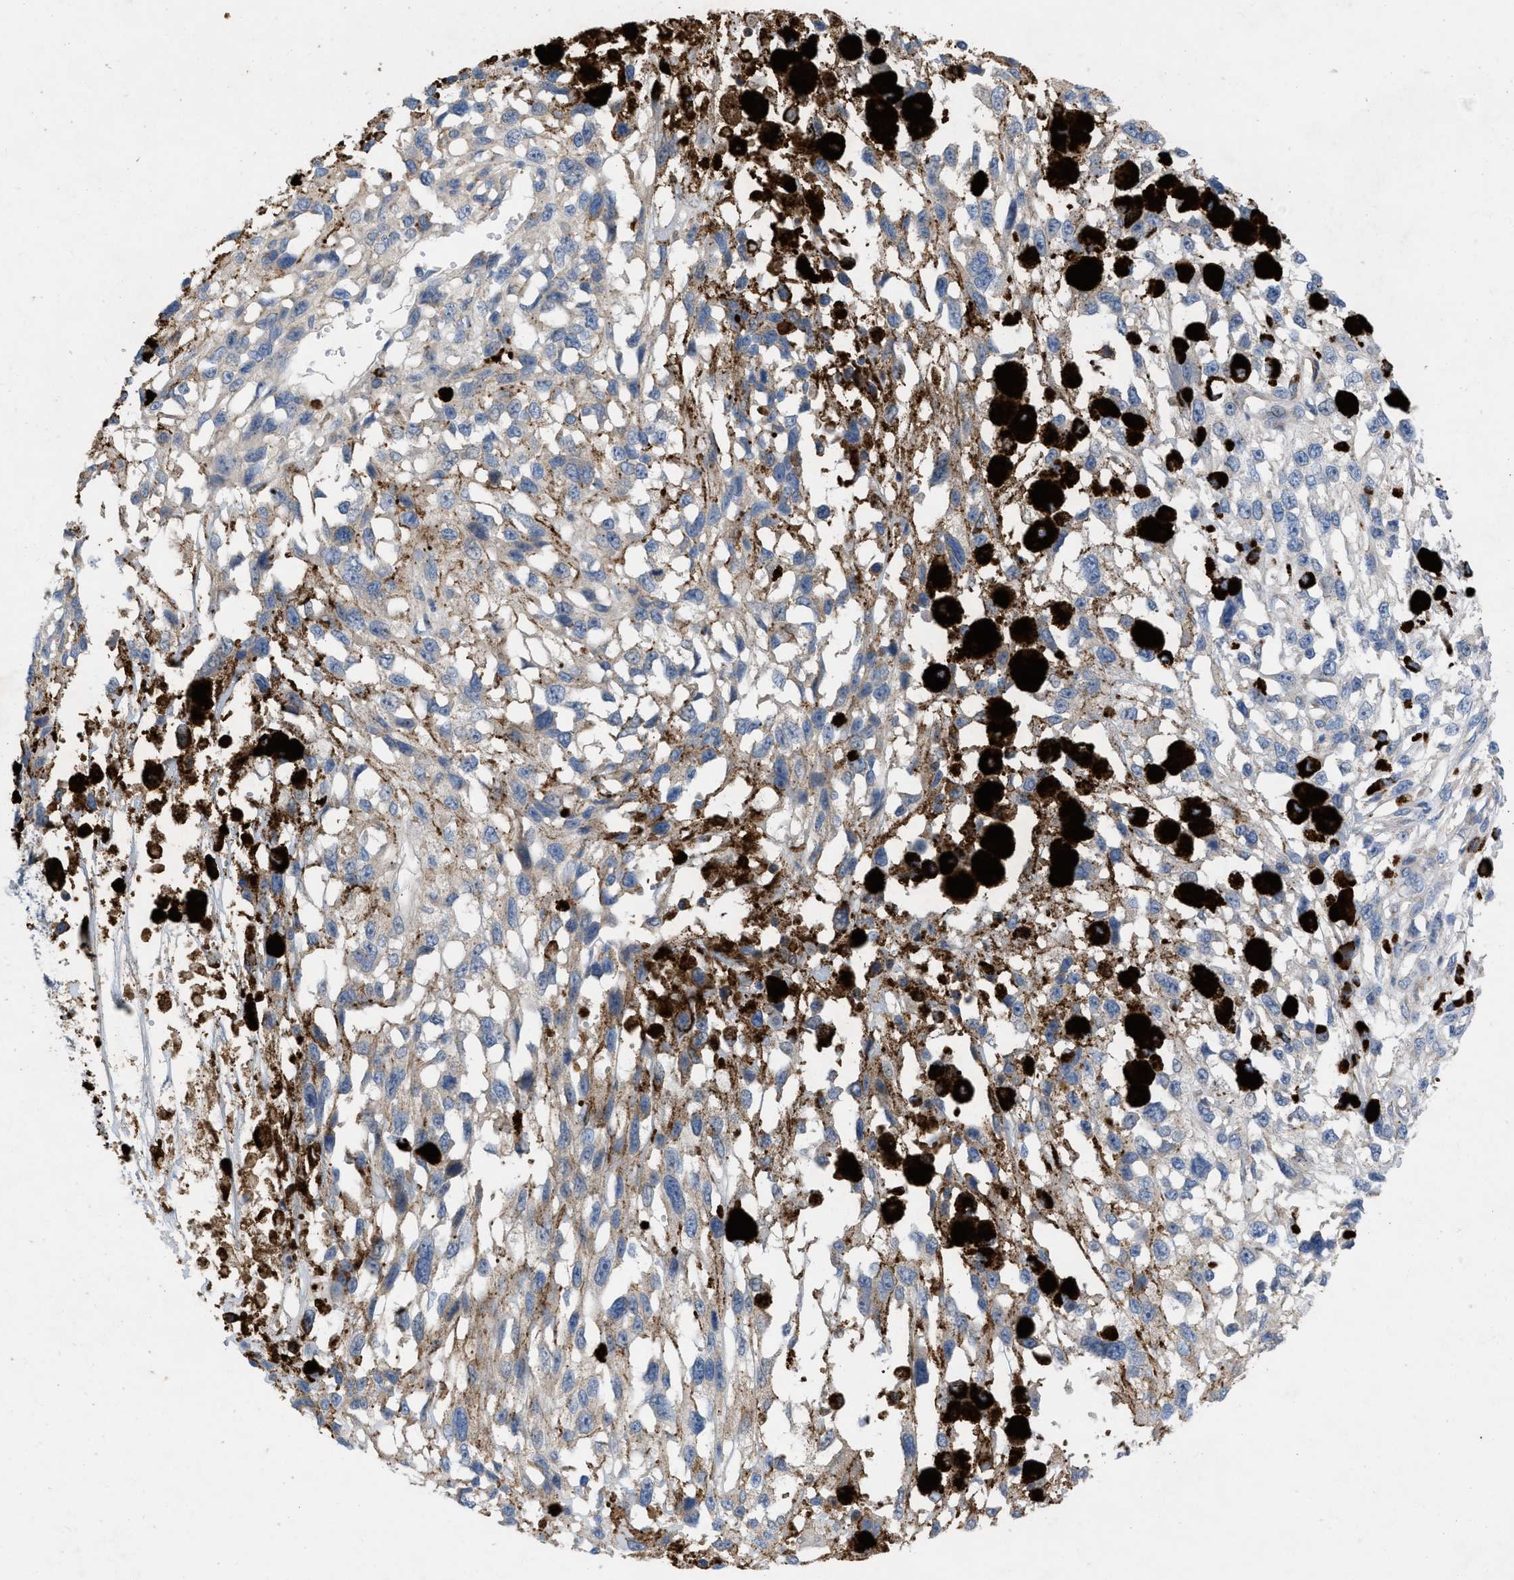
{"staining": {"intensity": "negative", "quantity": "none", "location": "none"}, "tissue": "melanoma", "cell_type": "Tumor cells", "image_type": "cancer", "snomed": [{"axis": "morphology", "description": "Malignant melanoma, Metastatic site"}, {"axis": "topography", "description": "Lymph node"}], "caption": "Protein analysis of malignant melanoma (metastatic site) reveals no significant staining in tumor cells.", "gene": "PLPPR5", "patient": {"sex": "male", "age": 59}}